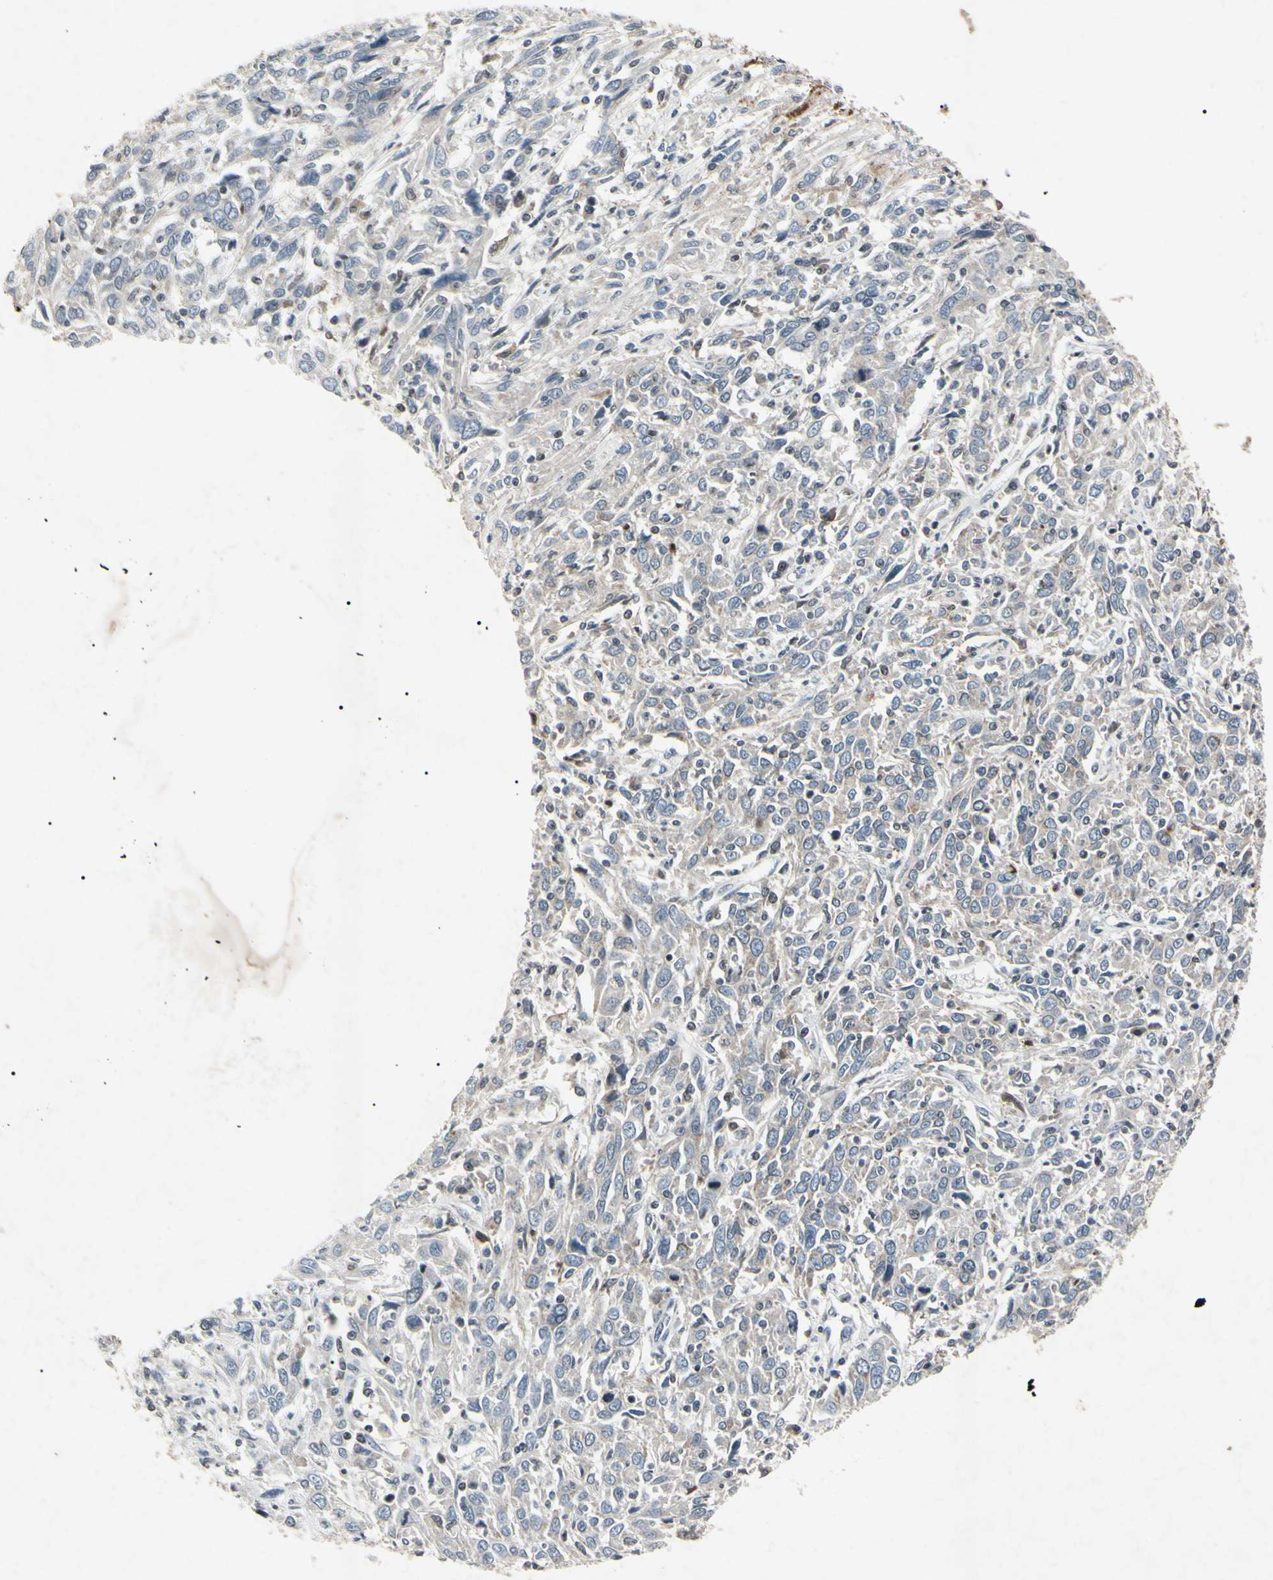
{"staining": {"intensity": "negative", "quantity": "none", "location": "none"}, "tissue": "cervical cancer", "cell_type": "Tumor cells", "image_type": "cancer", "snomed": [{"axis": "morphology", "description": "Squamous cell carcinoma, NOS"}, {"axis": "topography", "description": "Cervix"}], "caption": "Cervical cancer was stained to show a protein in brown. There is no significant expression in tumor cells. The staining is performed using DAB brown chromogen with nuclei counter-stained in using hematoxylin.", "gene": "AEBP1", "patient": {"sex": "female", "age": 46}}